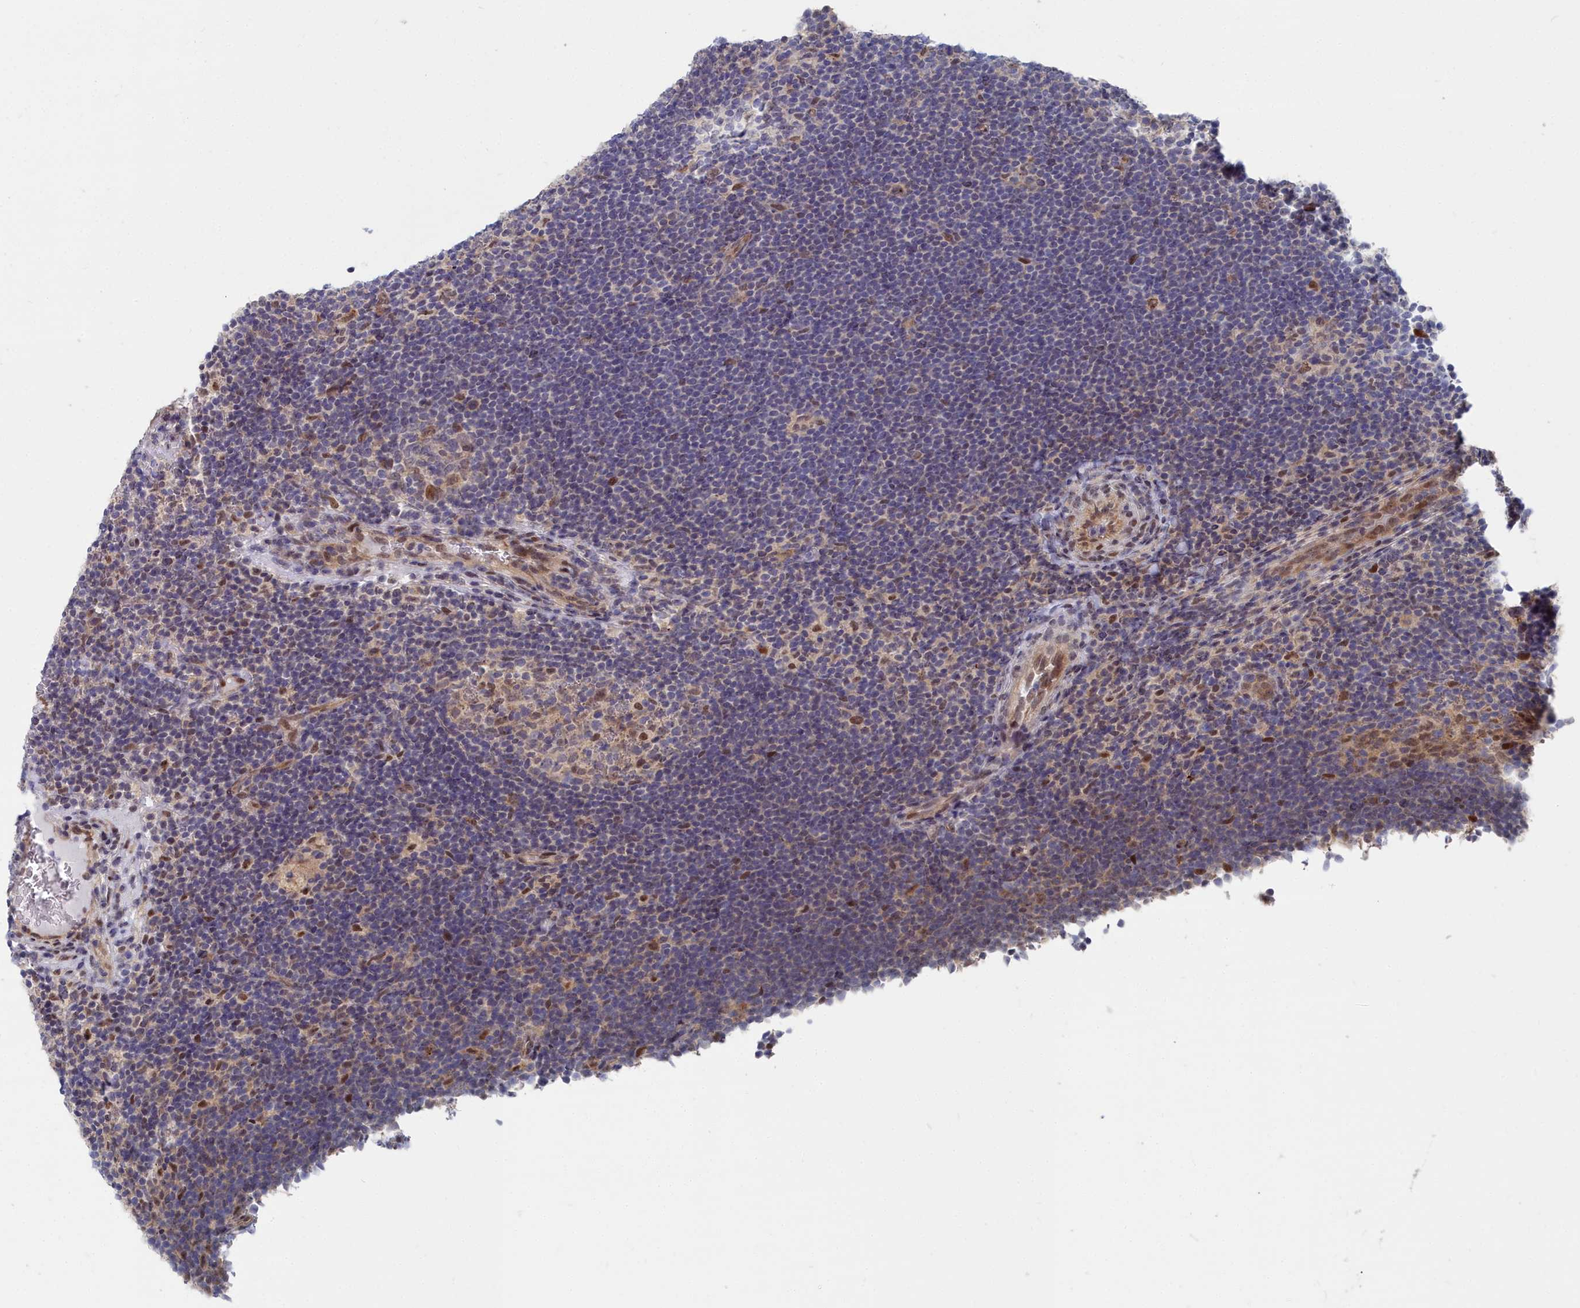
{"staining": {"intensity": "weak", "quantity": "<25%", "location": "cytoplasmic/membranous"}, "tissue": "lymphoma", "cell_type": "Tumor cells", "image_type": "cancer", "snomed": [{"axis": "morphology", "description": "Hodgkin's disease, NOS"}, {"axis": "topography", "description": "Lymph node"}], "caption": "The immunohistochemistry image has no significant positivity in tumor cells of lymphoma tissue.", "gene": "RPS27A", "patient": {"sex": "female", "age": 57}}